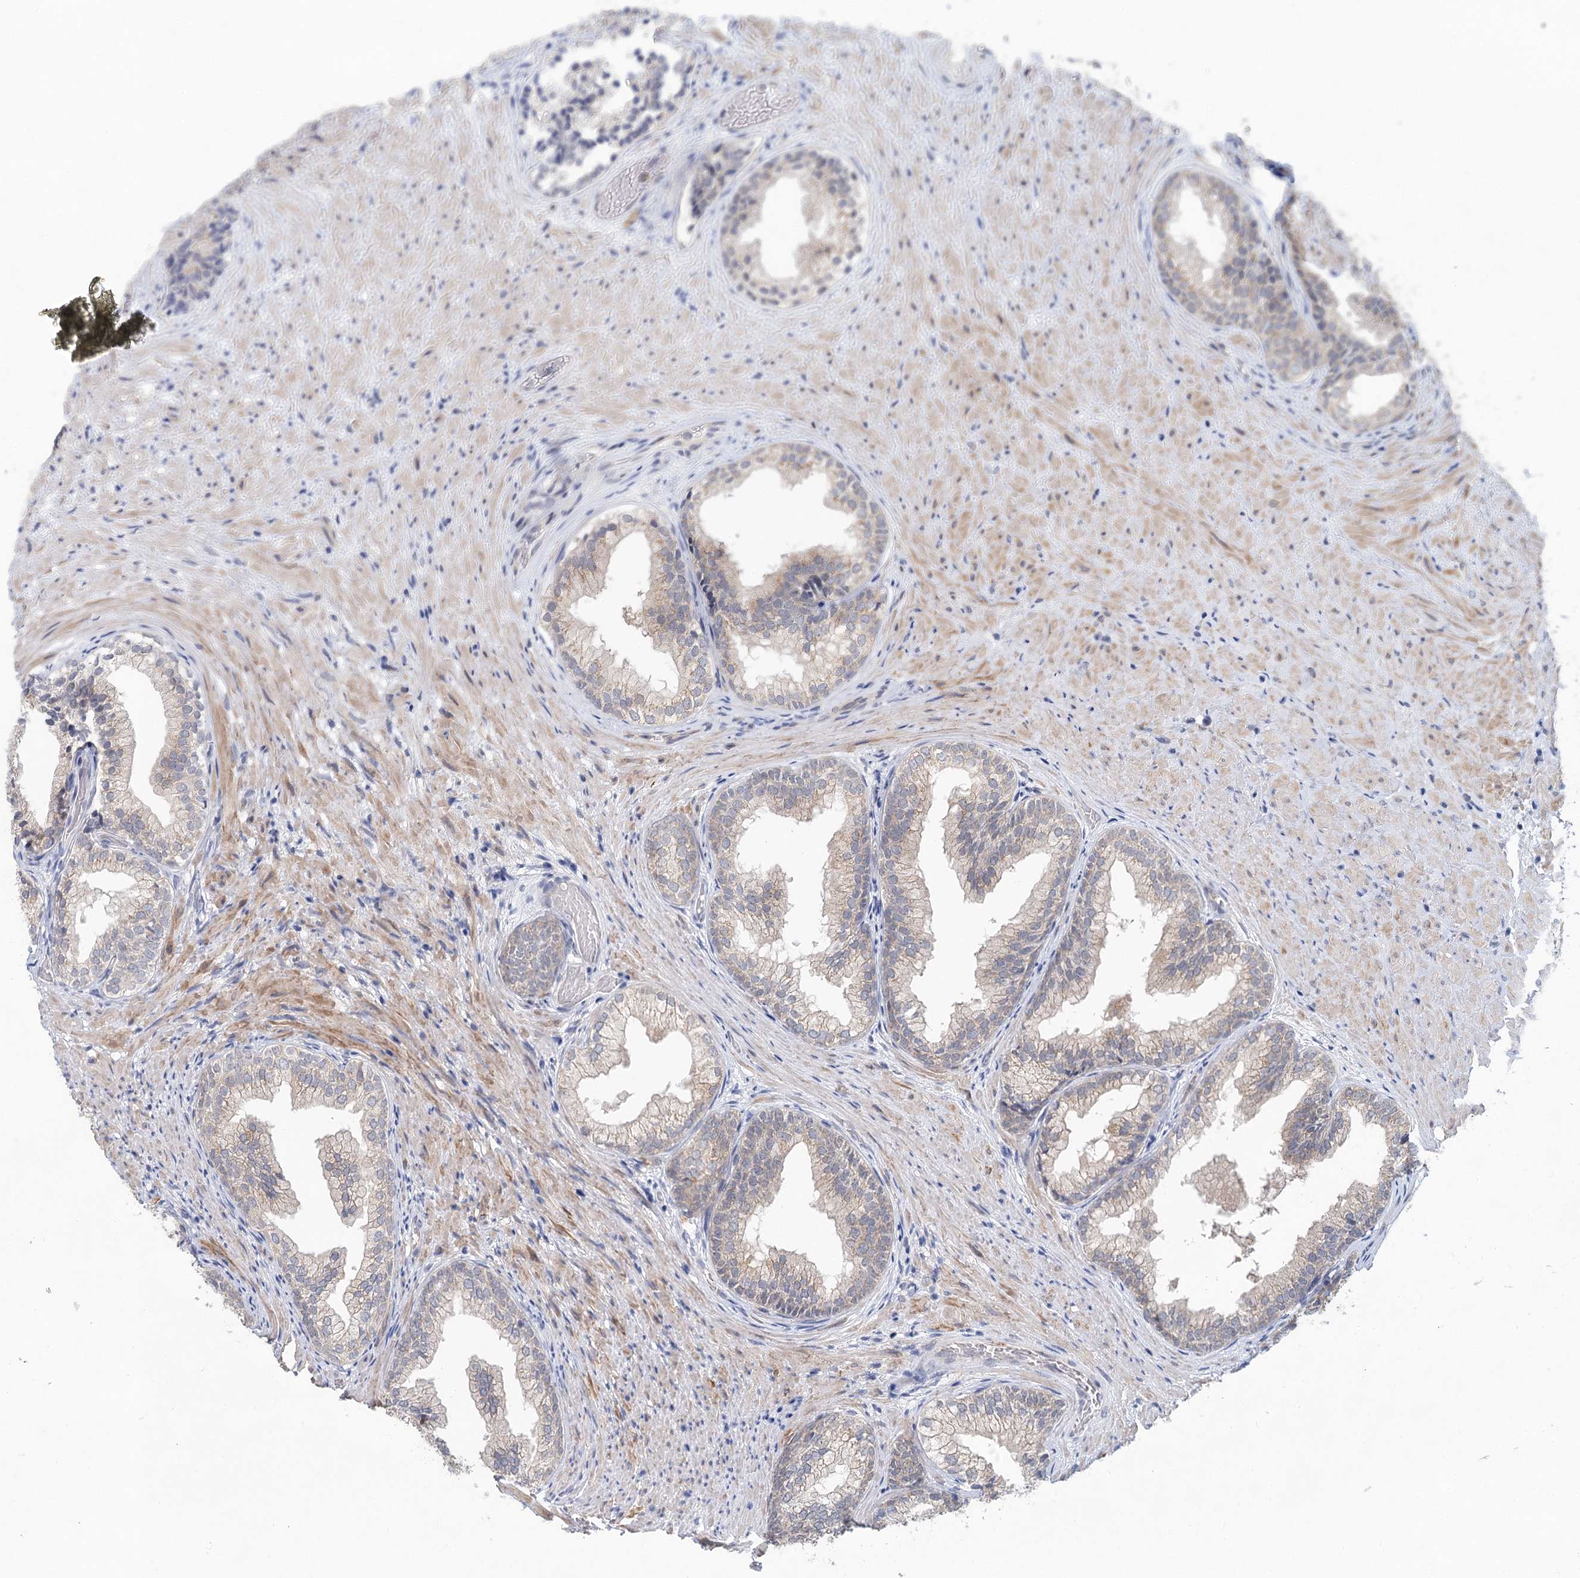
{"staining": {"intensity": "weak", "quantity": "25%-75%", "location": "cytoplasmic/membranous"}, "tissue": "prostate", "cell_type": "Glandular cells", "image_type": "normal", "snomed": [{"axis": "morphology", "description": "Normal tissue, NOS"}, {"axis": "topography", "description": "Prostate"}], "caption": "Immunohistochemical staining of benign human prostate demonstrates weak cytoplasmic/membranous protein staining in approximately 25%-75% of glandular cells. Immunohistochemistry (ihc) stains the protein of interest in brown and the nuclei are stained blue.", "gene": "BLTP1", "patient": {"sex": "male", "age": 76}}